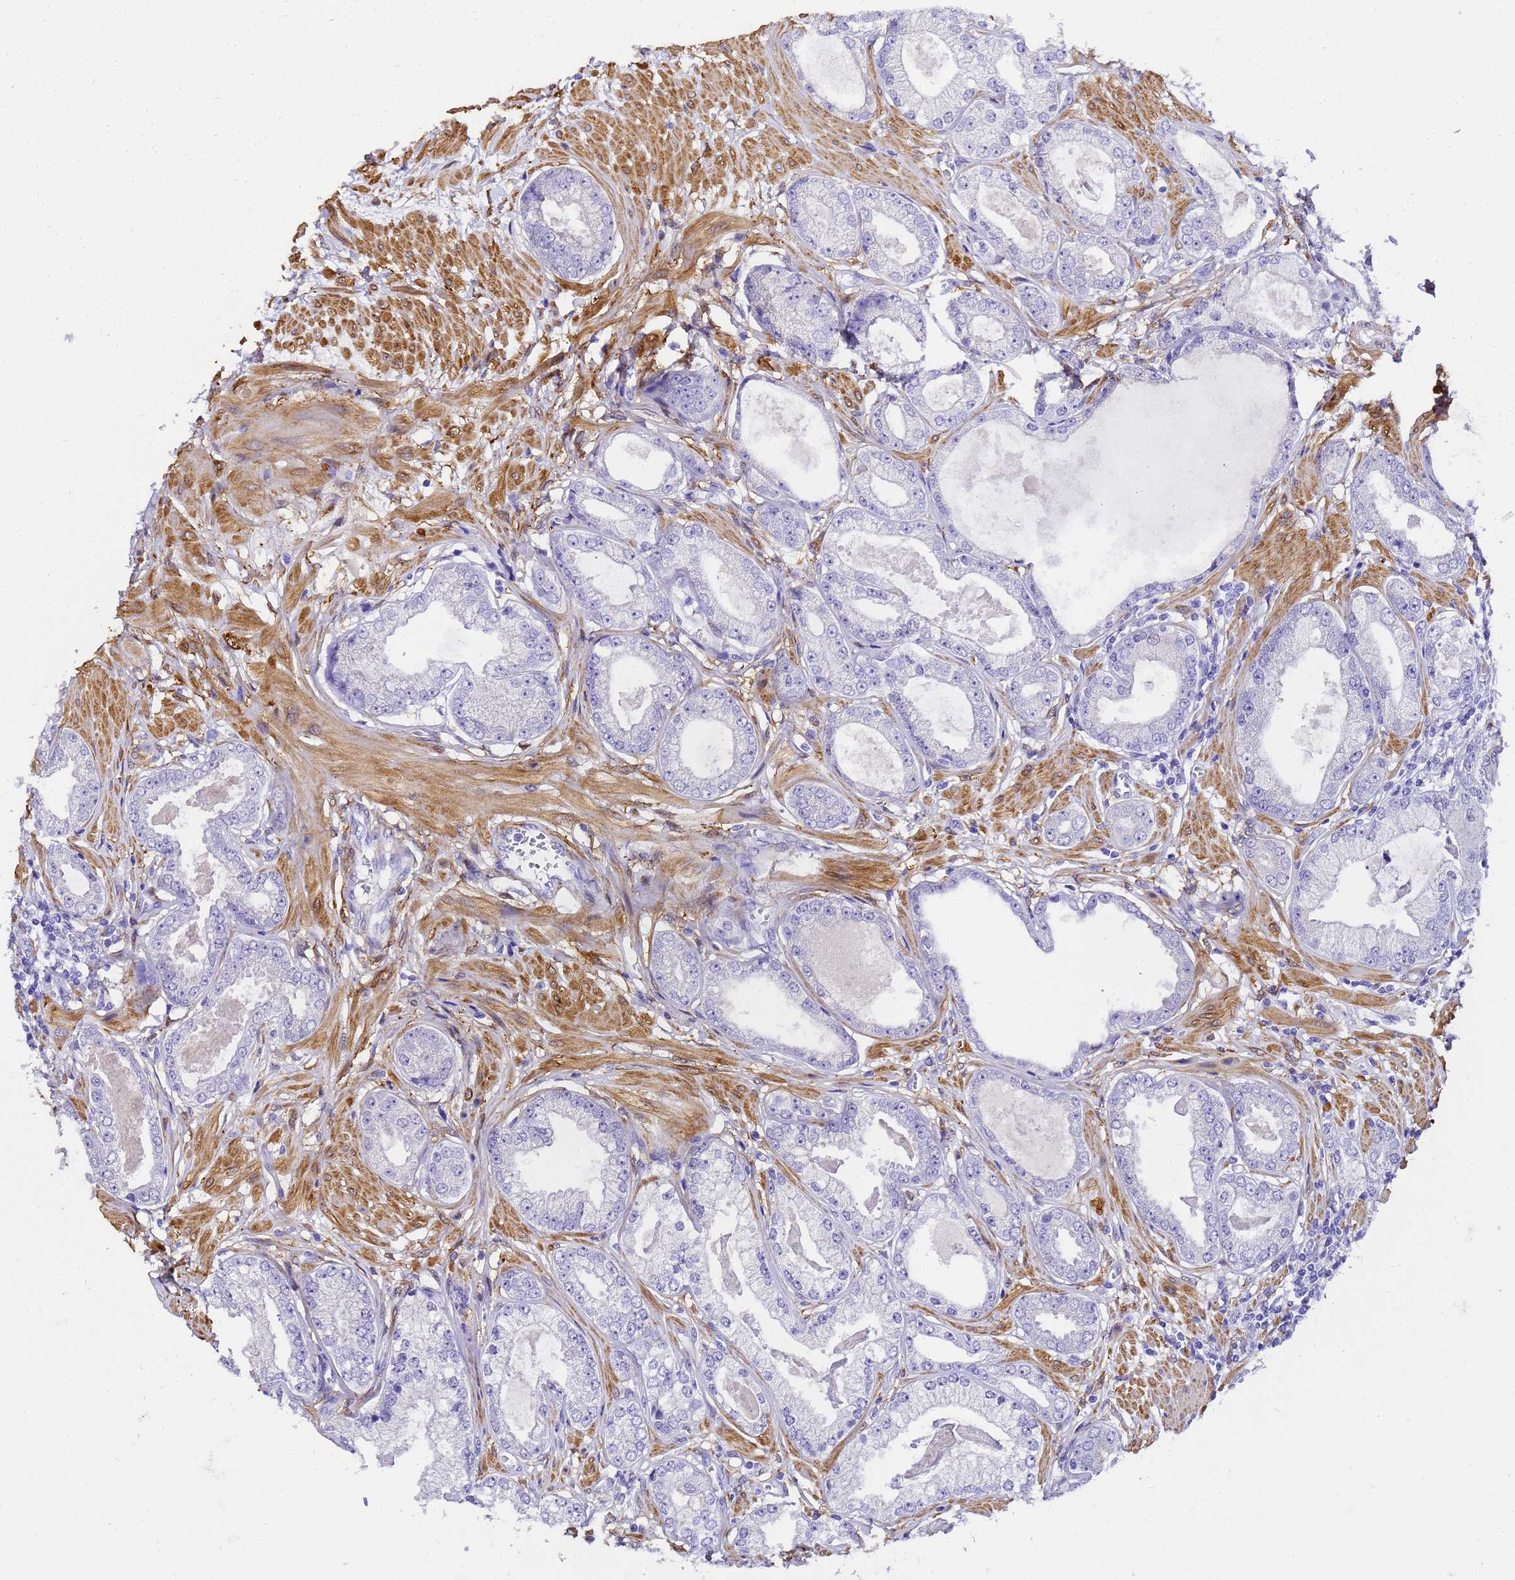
{"staining": {"intensity": "negative", "quantity": "none", "location": "none"}, "tissue": "prostate cancer", "cell_type": "Tumor cells", "image_type": "cancer", "snomed": [{"axis": "morphology", "description": "Adenocarcinoma, Low grade"}, {"axis": "topography", "description": "Prostate"}], "caption": "Tumor cells show no significant protein positivity in prostate cancer.", "gene": "HSPB6", "patient": {"sex": "male", "age": 64}}